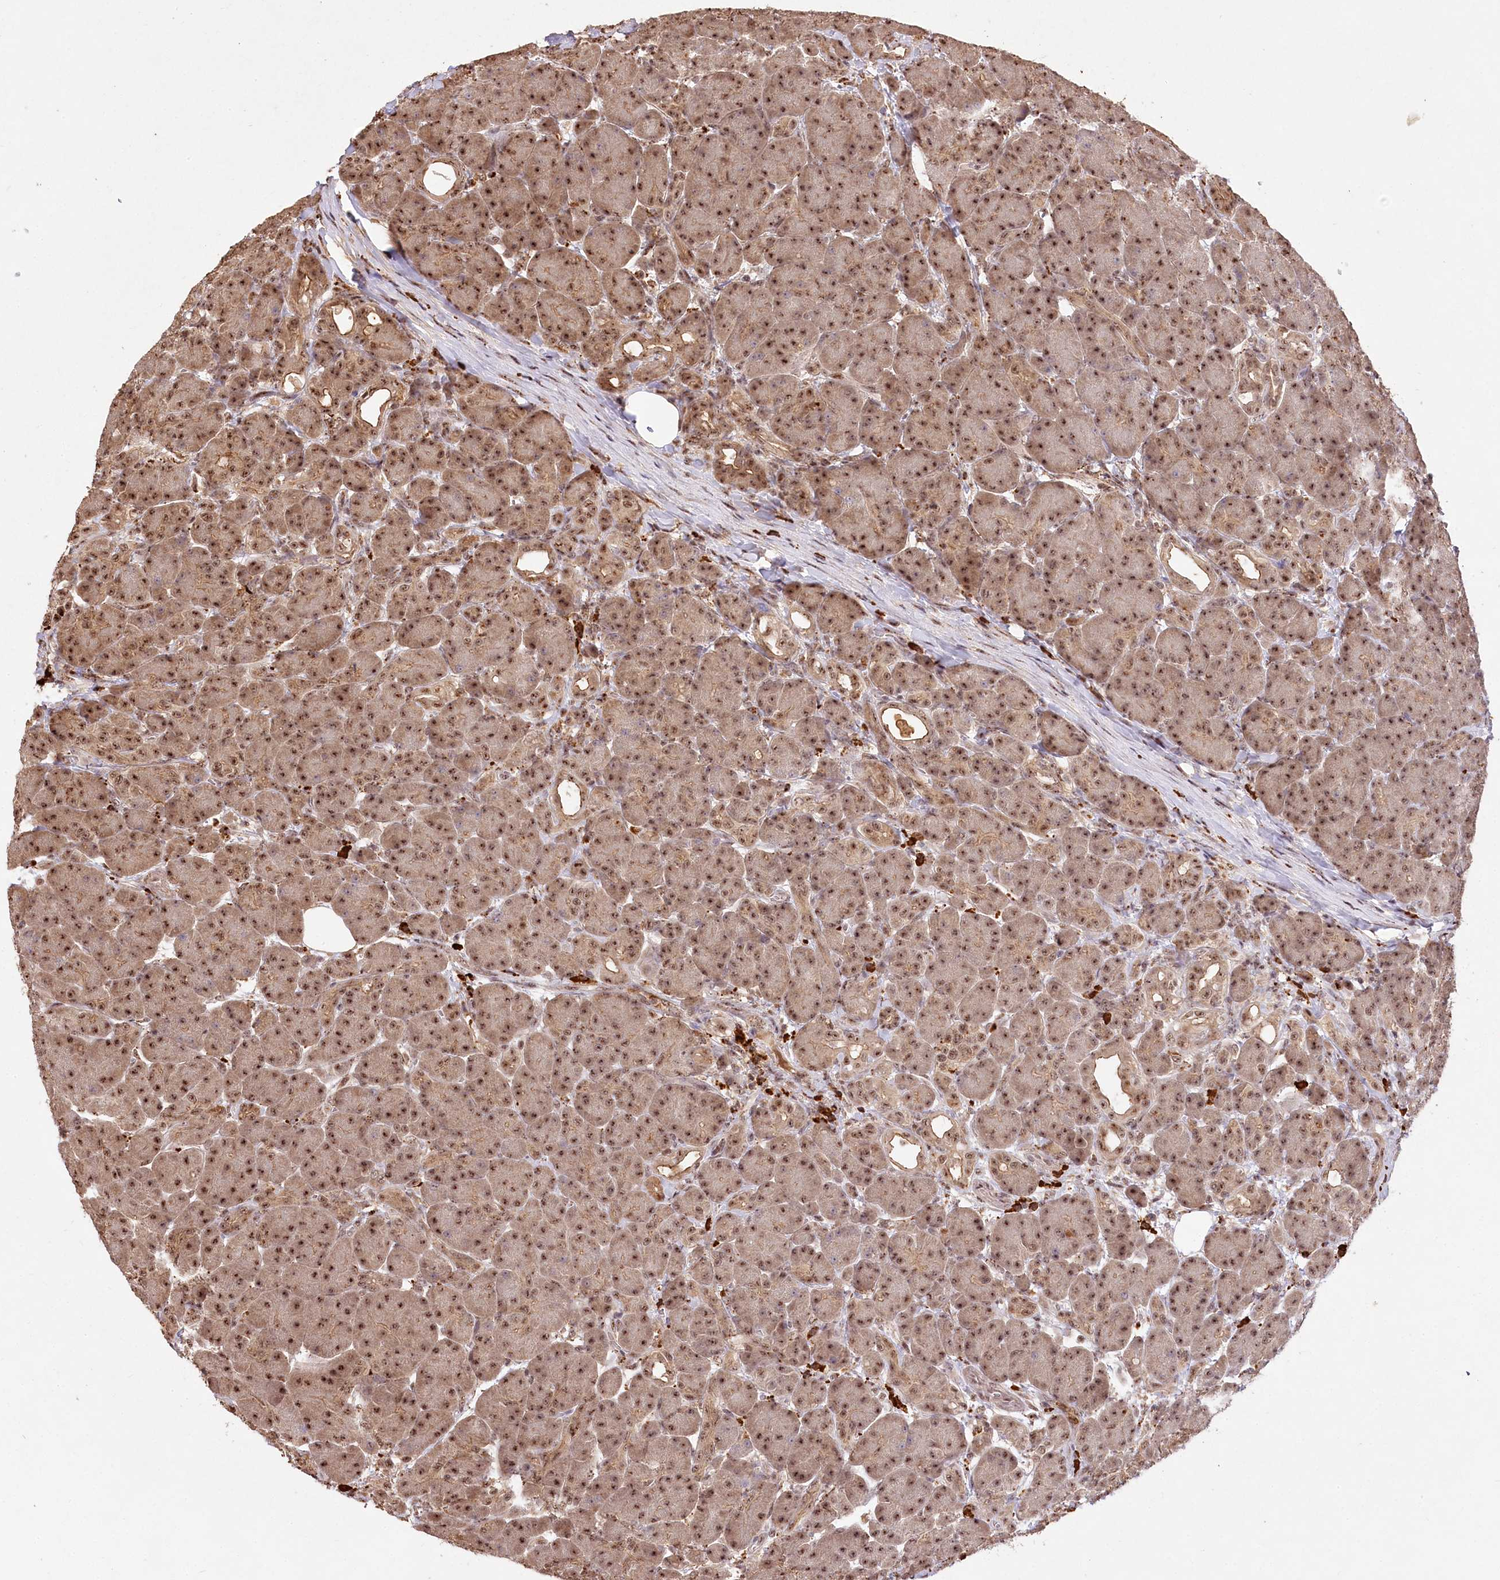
{"staining": {"intensity": "moderate", "quantity": ">75%", "location": "nuclear"}, "tissue": "pancreas", "cell_type": "Exocrine glandular cells", "image_type": "normal", "snomed": [{"axis": "morphology", "description": "Normal tissue, NOS"}, {"axis": "topography", "description": "Pancreas"}], "caption": "Exocrine glandular cells exhibit medium levels of moderate nuclear positivity in approximately >75% of cells in unremarkable pancreas.", "gene": "PYROXD1", "patient": {"sex": "male", "age": 63}}